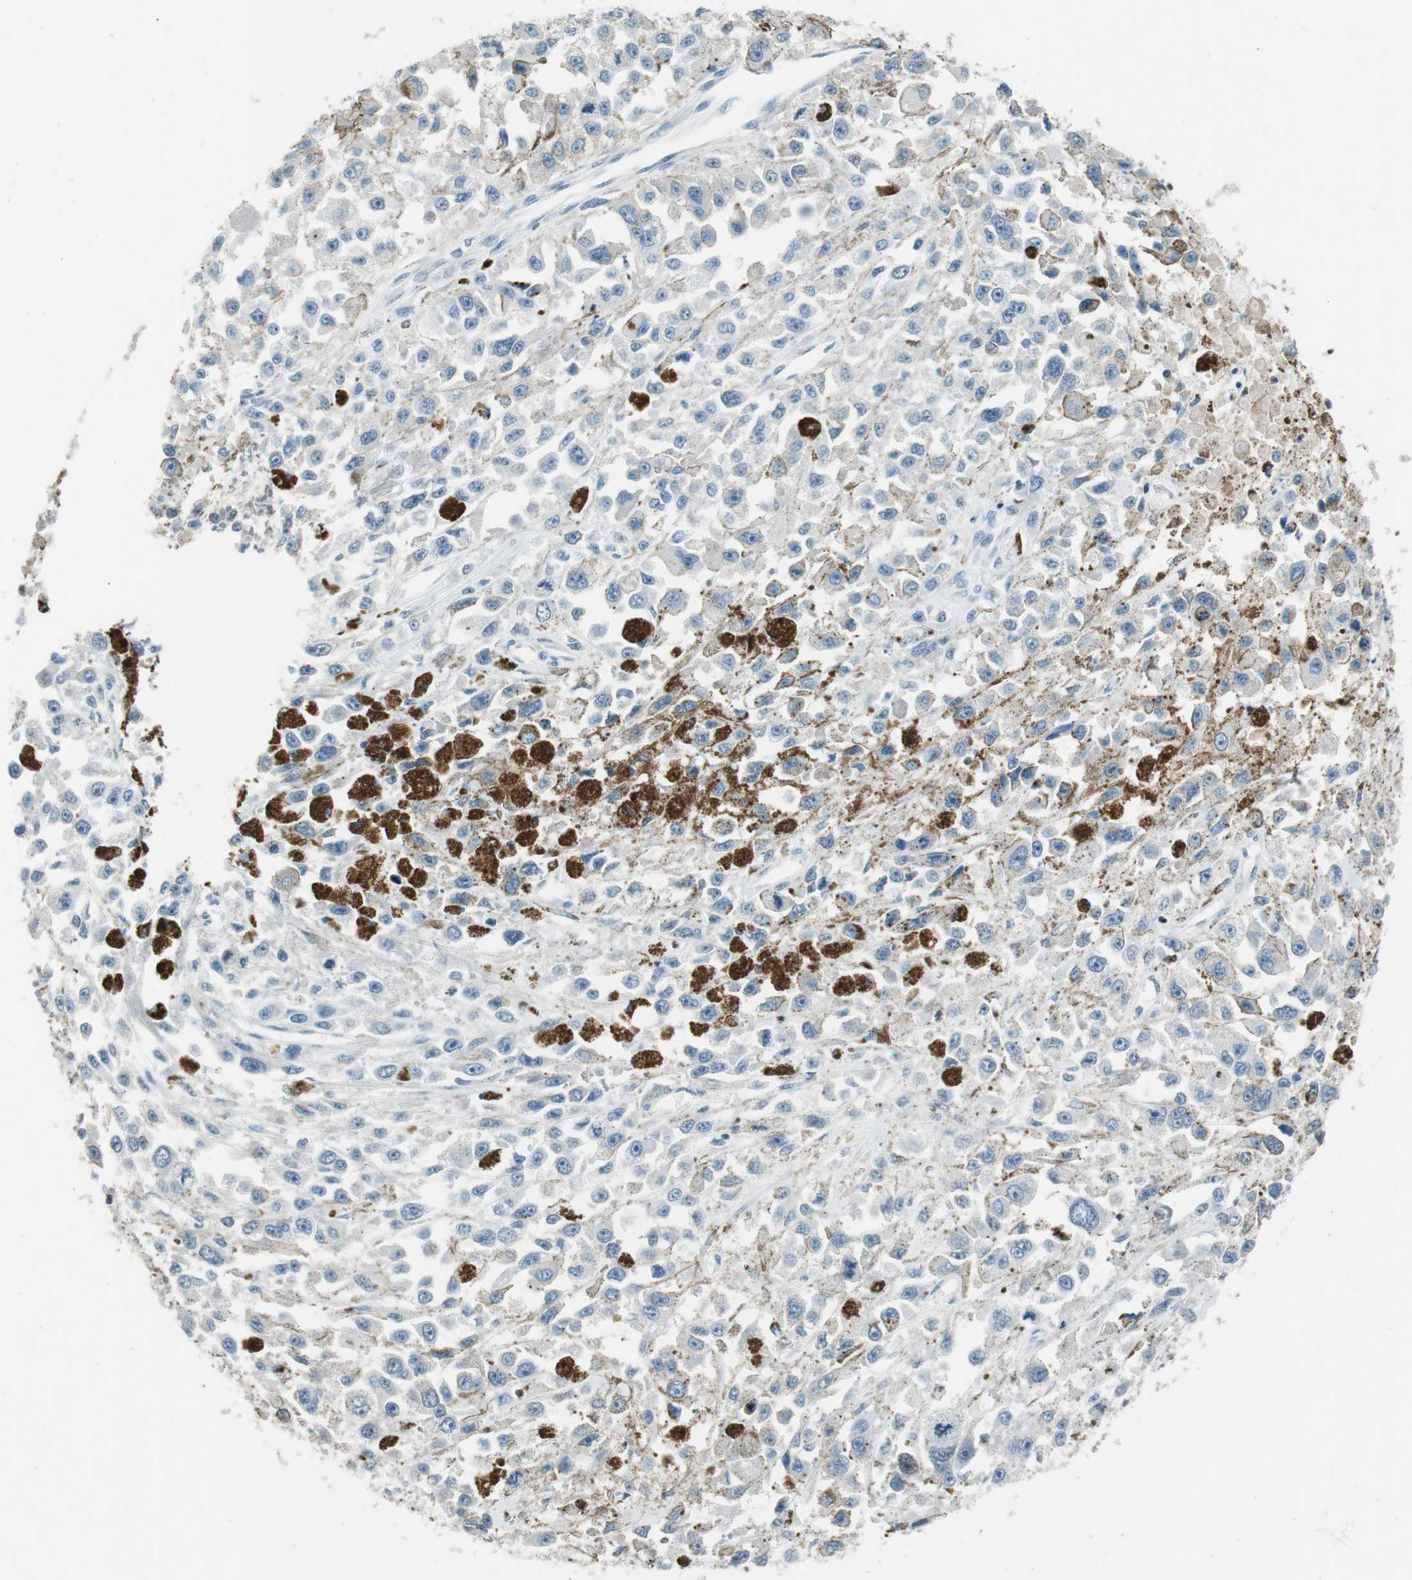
{"staining": {"intensity": "negative", "quantity": "none", "location": "none"}, "tissue": "melanoma", "cell_type": "Tumor cells", "image_type": "cancer", "snomed": [{"axis": "morphology", "description": "Malignant melanoma, Metastatic site"}, {"axis": "topography", "description": "Lymph node"}], "caption": "There is no significant expression in tumor cells of melanoma. (DAB (3,3'-diaminobenzidine) IHC visualized using brightfield microscopy, high magnification).", "gene": "PDPN", "patient": {"sex": "male", "age": 59}}